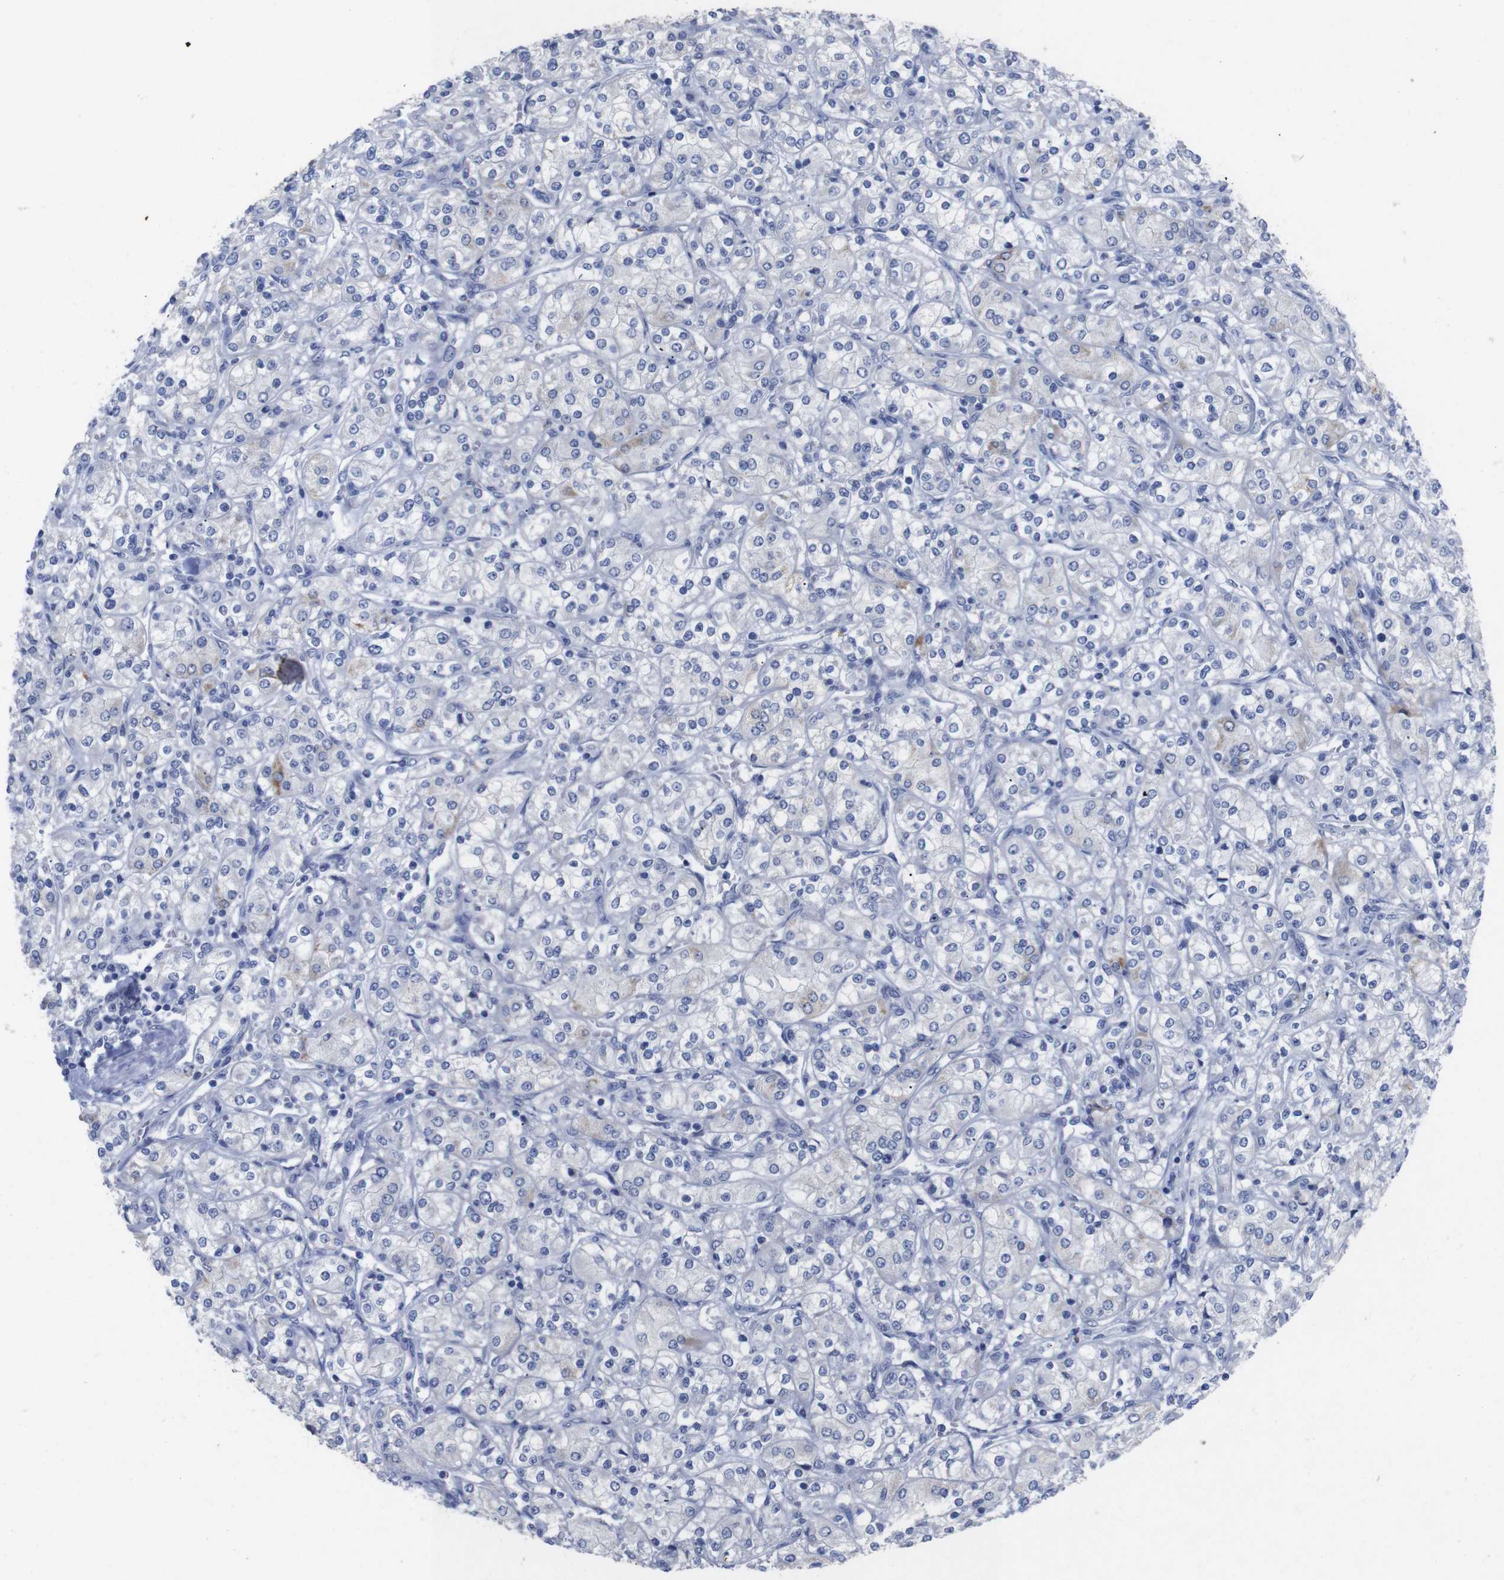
{"staining": {"intensity": "negative", "quantity": "none", "location": "none"}, "tissue": "renal cancer", "cell_type": "Tumor cells", "image_type": "cancer", "snomed": [{"axis": "morphology", "description": "Adenocarcinoma, NOS"}, {"axis": "topography", "description": "Kidney"}], "caption": "Tumor cells are negative for brown protein staining in adenocarcinoma (renal).", "gene": "GJB2", "patient": {"sex": "male", "age": 77}}